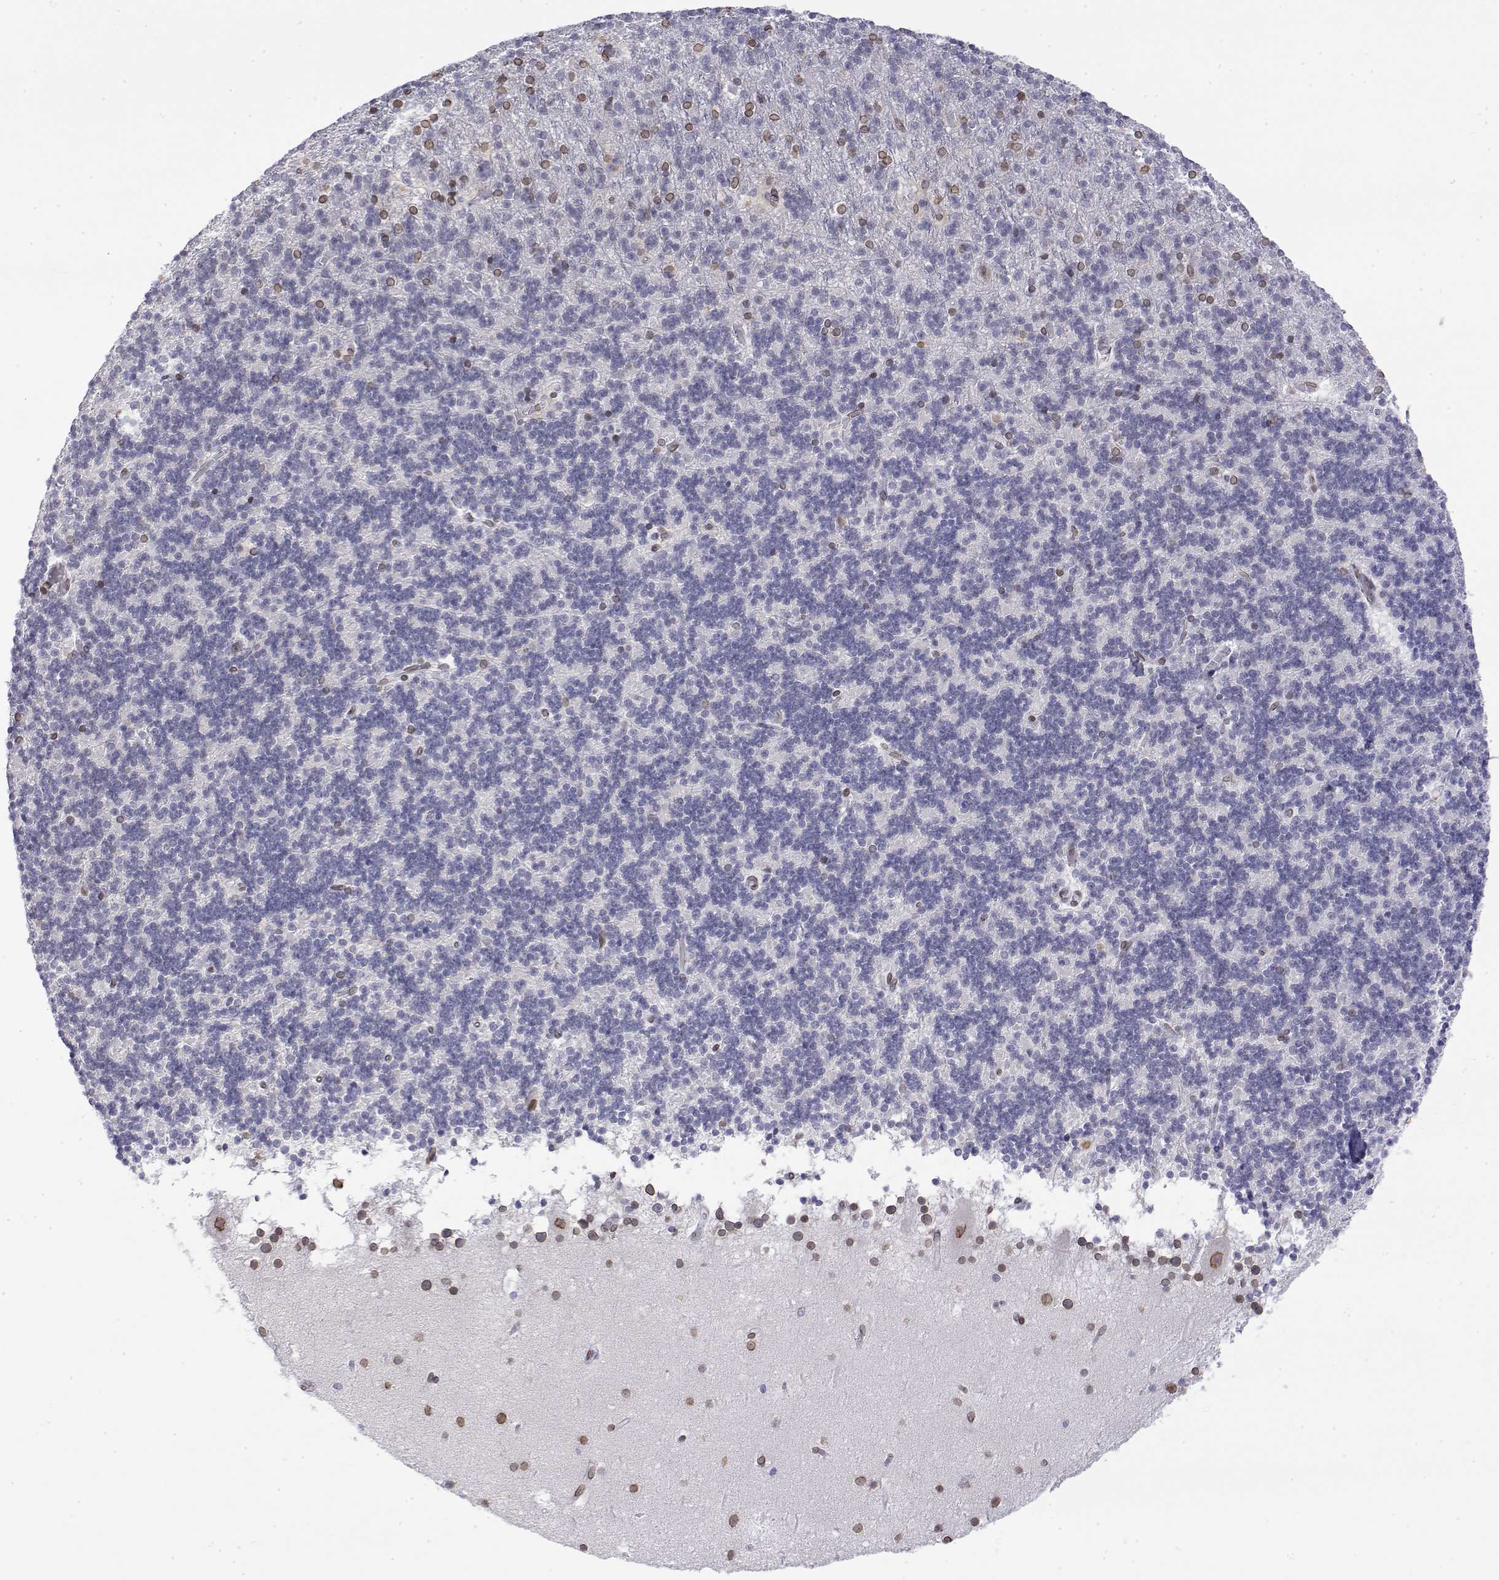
{"staining": {"intensity": "negative", "quantity": "none", "location": "none"}, "tissue": "cerebellum", "cell_type": "Cells in granular layer", "image_type": "normal", "snomed": [{"axis": "morphology", "description": "Normal tissue, NOS"}, {"axis": "topography", "description": "Cerebellum"}], "caption": "Protein analysis of benign cerebellum reveals no significant staining in cells in granular layer.", "gene": "ZNF532", "patient": {"sex": "male", "age": 70}}